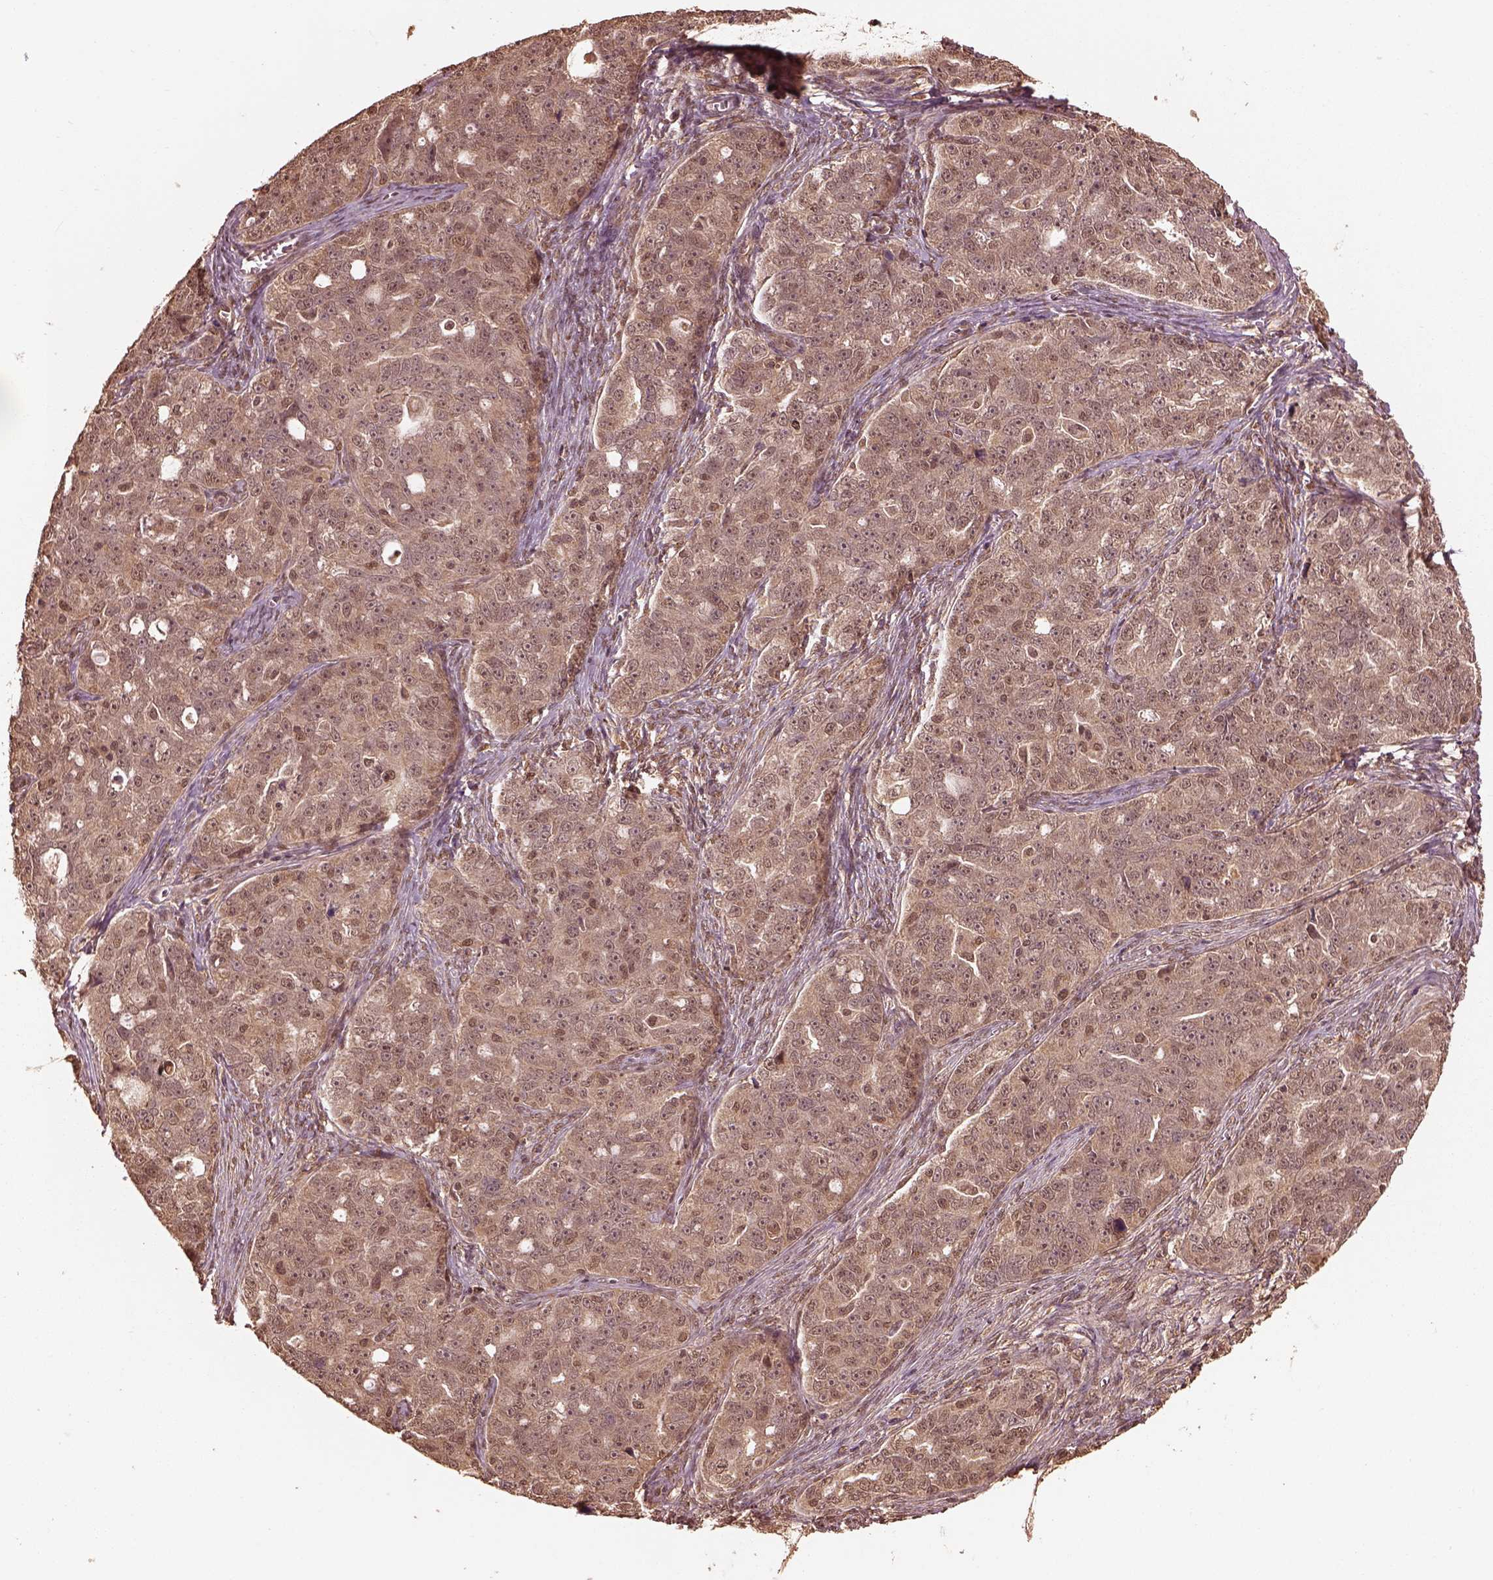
{"staining": {"intensity": "weak", "quantity": "25%-75%", "location": "cytoplasmic/membranous"}, "tissue": "ovarian cancer", "cell_type": "Tumor cells", "image_type": "cancer", "snomed": [{"axis": "morphology", "description": "Cystadenocarcinoma, serous, NOS"}, {"axis": "topography", "description": "Ovary"}], "caption": "Protein expression analysis of ovarian cancer (serous cystadenocarcinoma) demonstrates weak cytoplasmic/membranous staining in about 25%-75% of tumor cells. (IHC, brightfield microscopy, high magnification).", "gene": "PSMC5", "patient": {"sex": "female", "age": 51}}